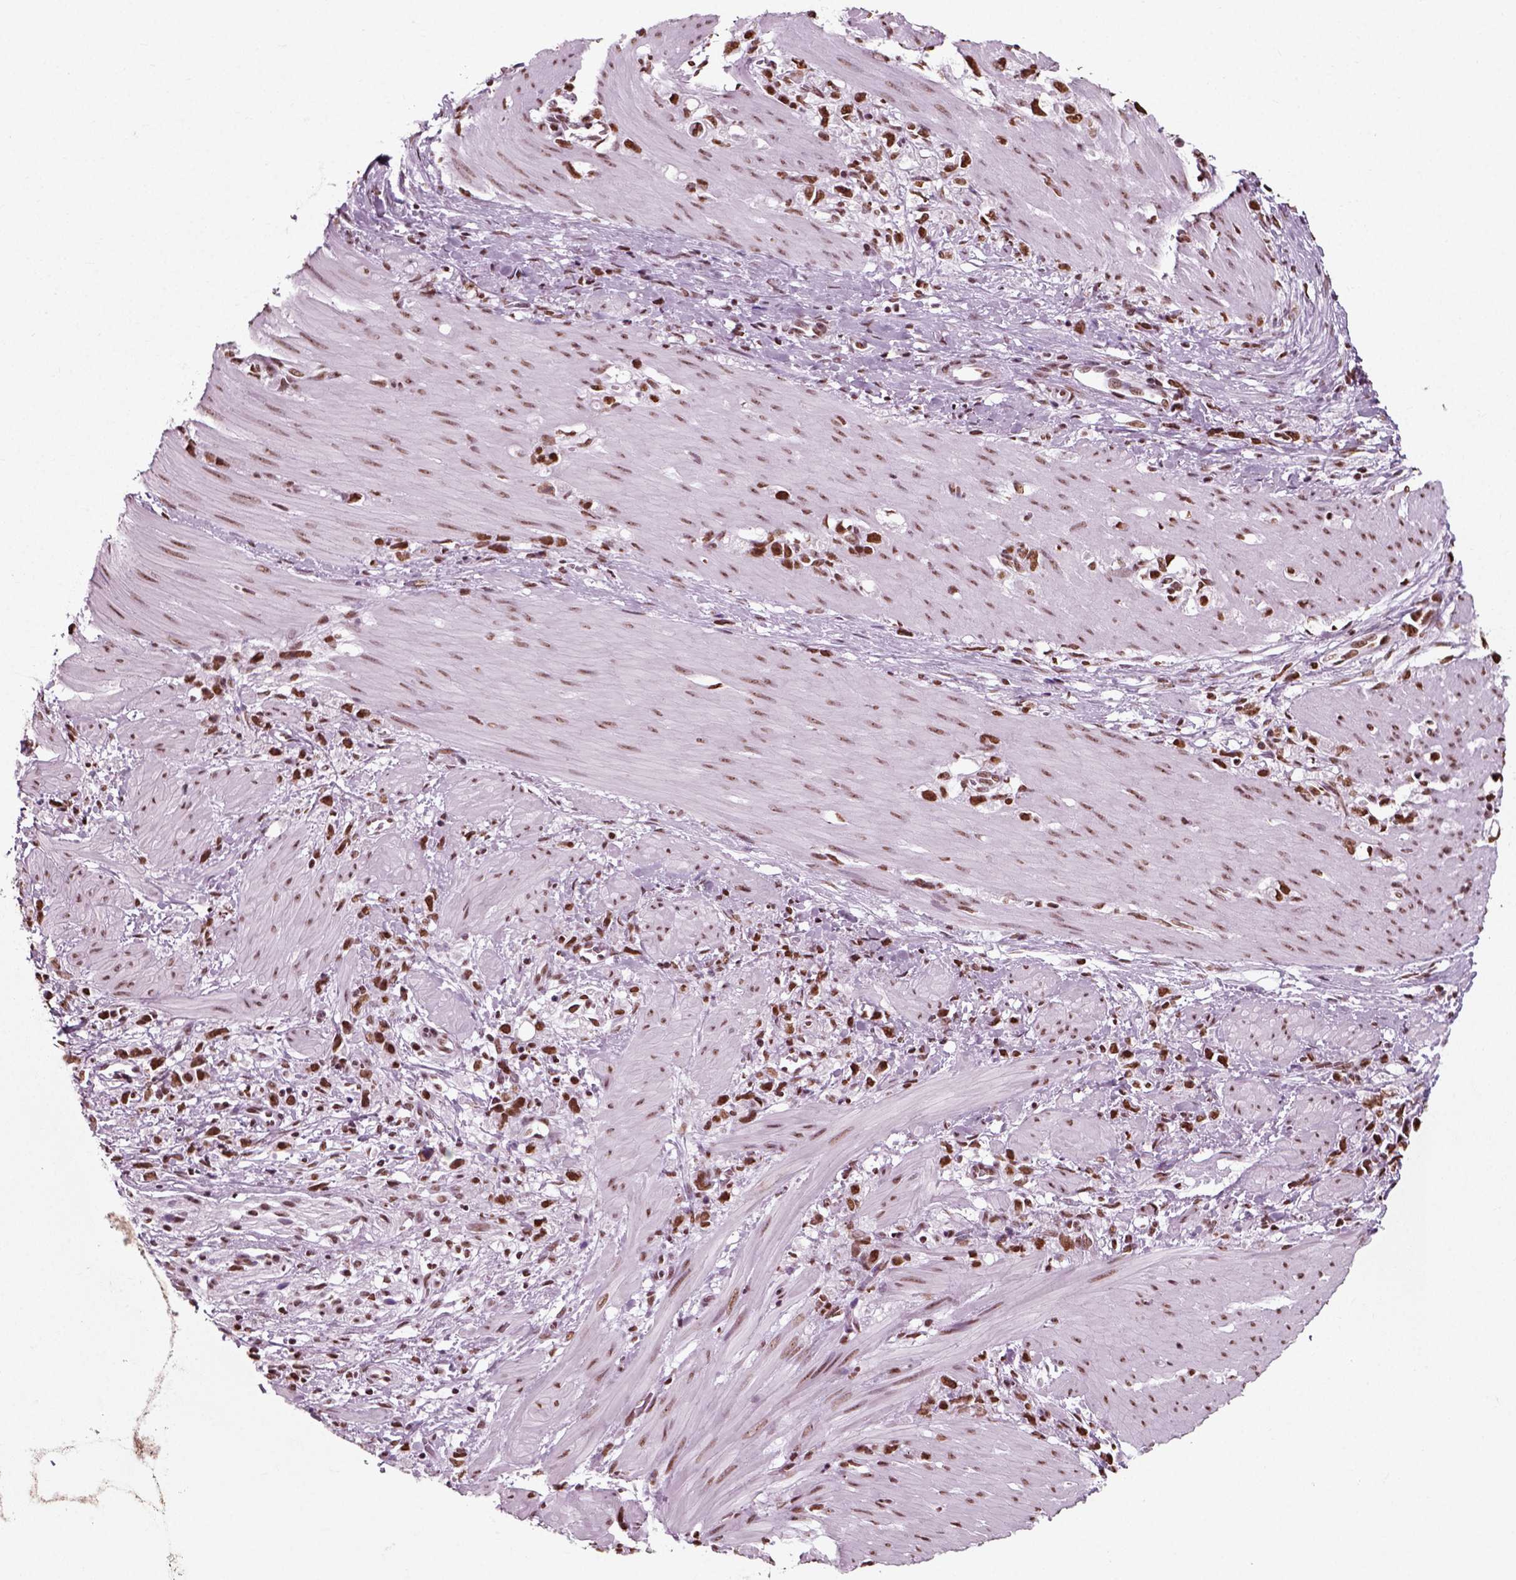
{"staining": {"intensity": "strong", "quantity": ">75%", "location": "nuclear"}, "tissue": "stomach cancer", "cell_type": "Tumor cells", "image_type": "cancer", "snomed": [{"axis": "morphology", "description": "Adenocarcinoma, NOS"}, {"axis": "topography", "description": "Stomach"}], "caption": "DAB immunohistochemical staining of human stomach adenocarcinoma displays strong nuclear protein expression in approximately >75% of tumor cells.", "gene": "POLR1H", "patient": {"sex": "female", "age": 59}}